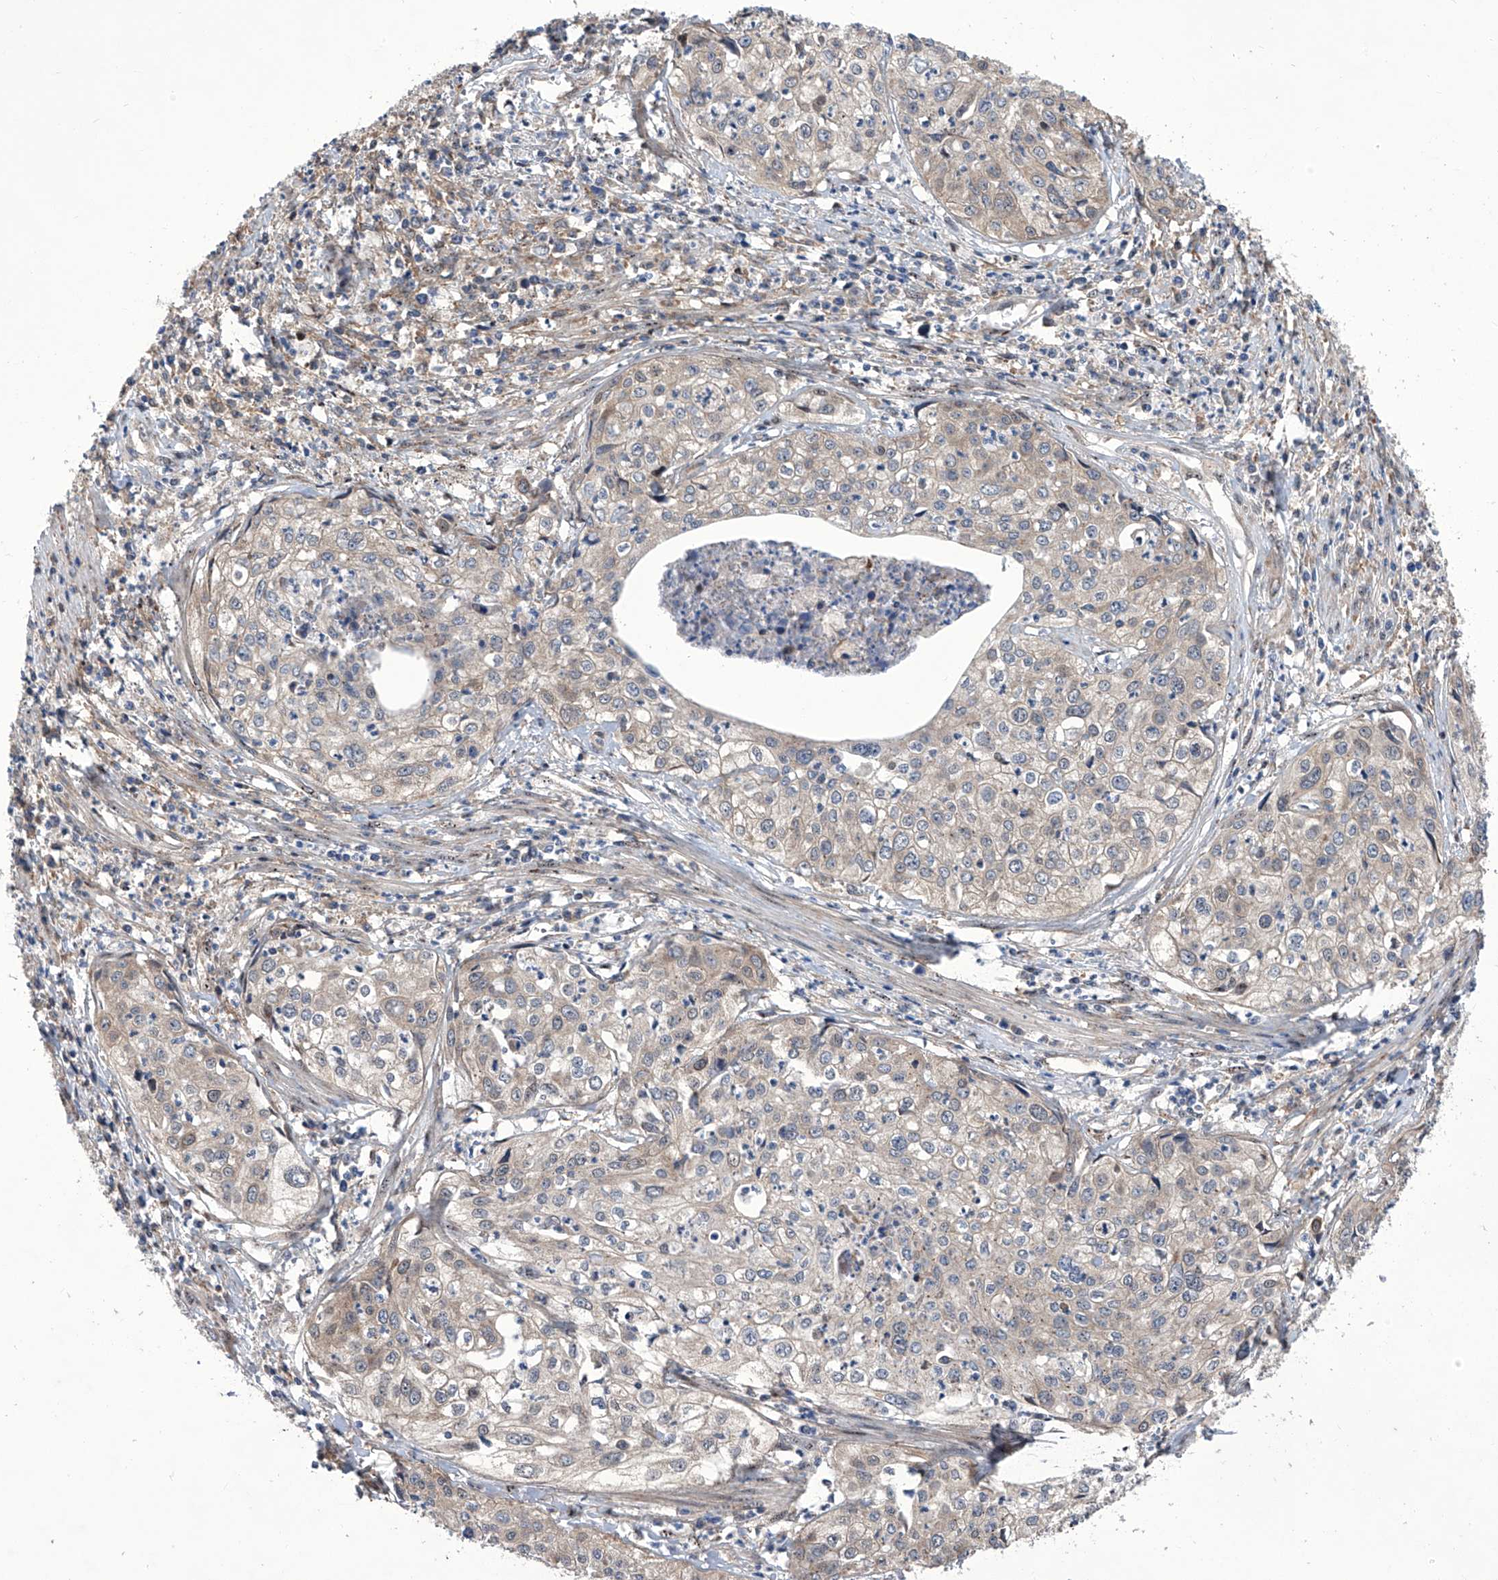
{"staining": {"intensity": "weak", "quantity": "<25%", "location": "cytoplasmic/membranous"}, "tissue": "cervical cancer", "cell_type": "Tumor cells", "image_type": "cancer", "snomed": [{"axis": "morphology", "description": "Squamous cell carcinoma, NOS"}, {"axis": "topography", "description": "Cervix"}], "caption": "This is an immunohistochemistry histopathology image of cervical squamous cell carcinoma. There is no positivity in tumor cells.", "gene": "KTI12", "patient": {"sex": "female", "age": 31}}